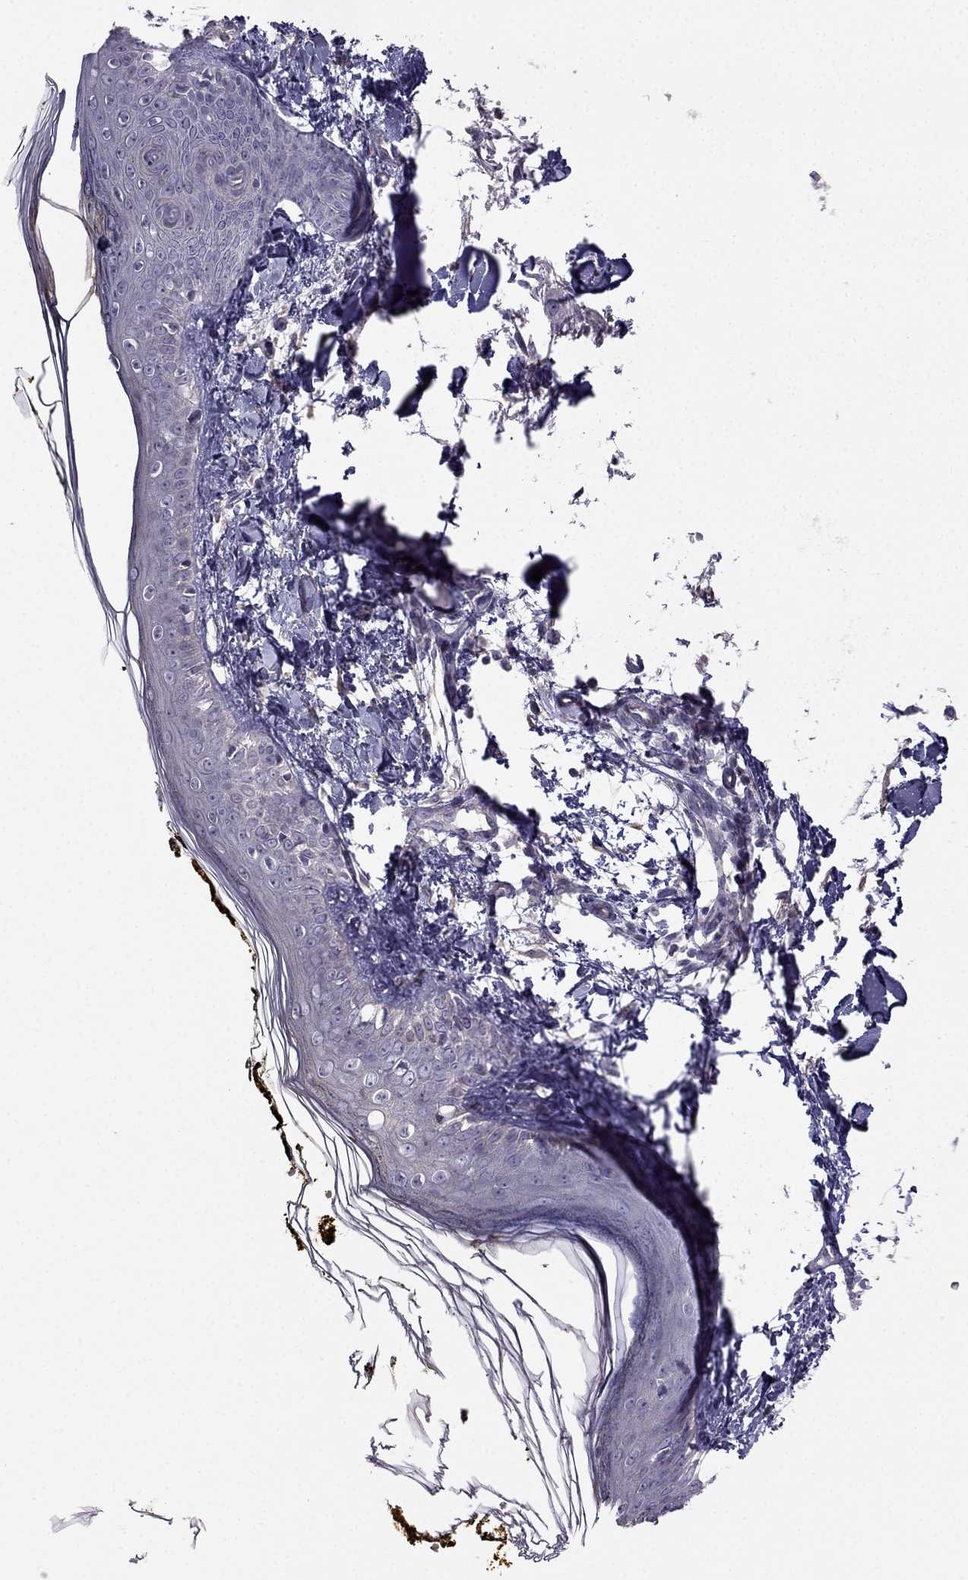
{"staining": {"intensity": "negative", "quantity": "none", "location": "none"}, "tissue": "skin", "cell_type": "Fibroblasts", "image_type": "normal", "snomed": [{"axis": "morphology", "description": "Normal tissue, NOS"}, {"axis": "topography", "description": "Skin"}], "caption": "Protein analysis of benign skin shows no significant staining in fibroblasts. The staining is performed using DAB brown chromogen with nuclei counter-stained in using hematoxylin.", "gene": "HSFX1", "patient": {"sex": "male", "age": 76}}